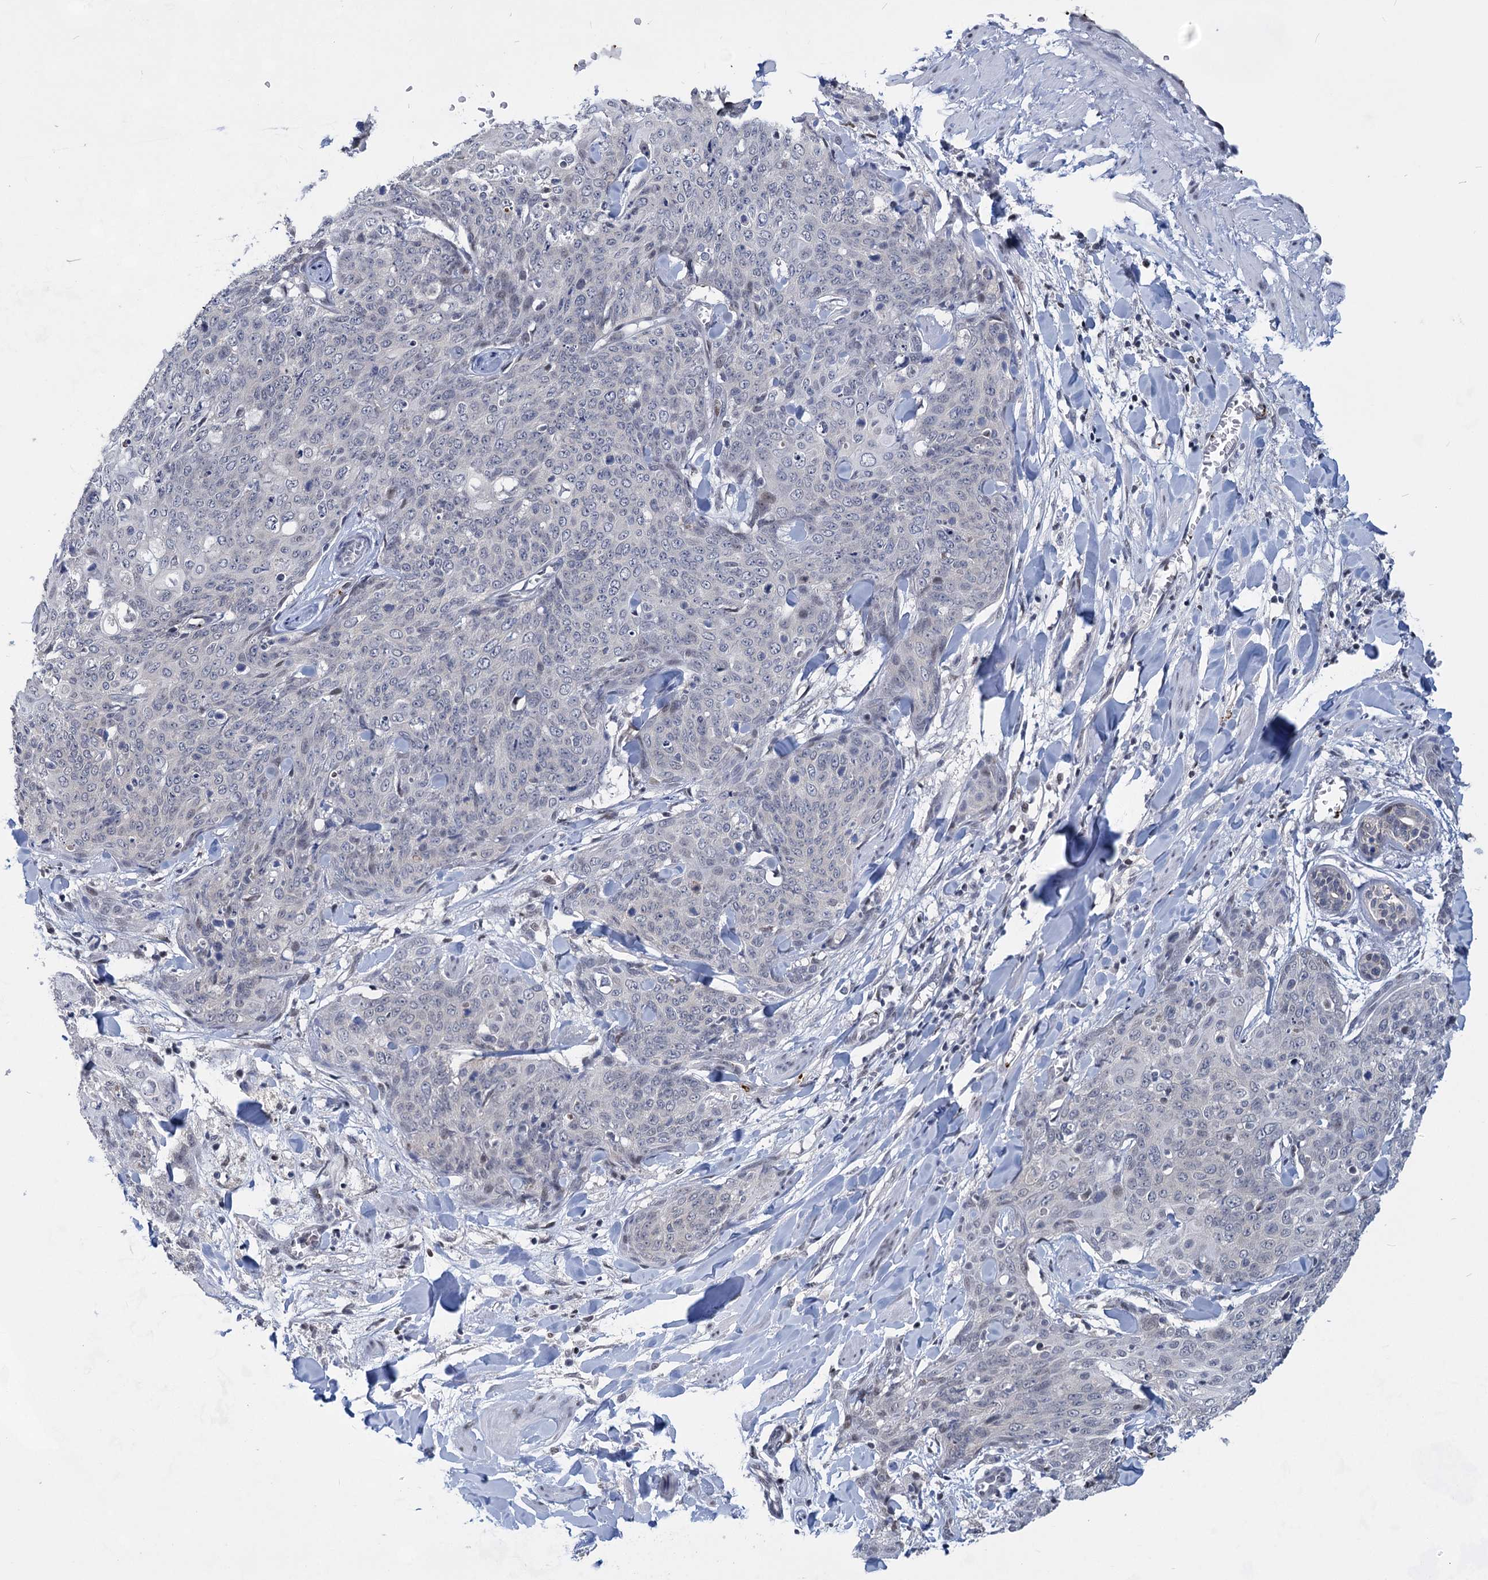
{"staining": {"intensity": "negative", "quantity": "none", "location": "none"}, "tissue": "skin cancer", "cell_type": "Tumor cells", "image_type": "cancer", "snomed": [{"axis": "morphology", "description": "Squamous cell carcinoma, NOS"}, {"axis": "topography", "description": "Skin"}, {"axis": "topography", "description": "Vulva"}], "caption": "The IHC photomicrograph has no significant positivity in tumor cells of skin squamous cell carcinoma tissue.", "gene": "MON2", "patient": {"sex": "female", "age": 85}}